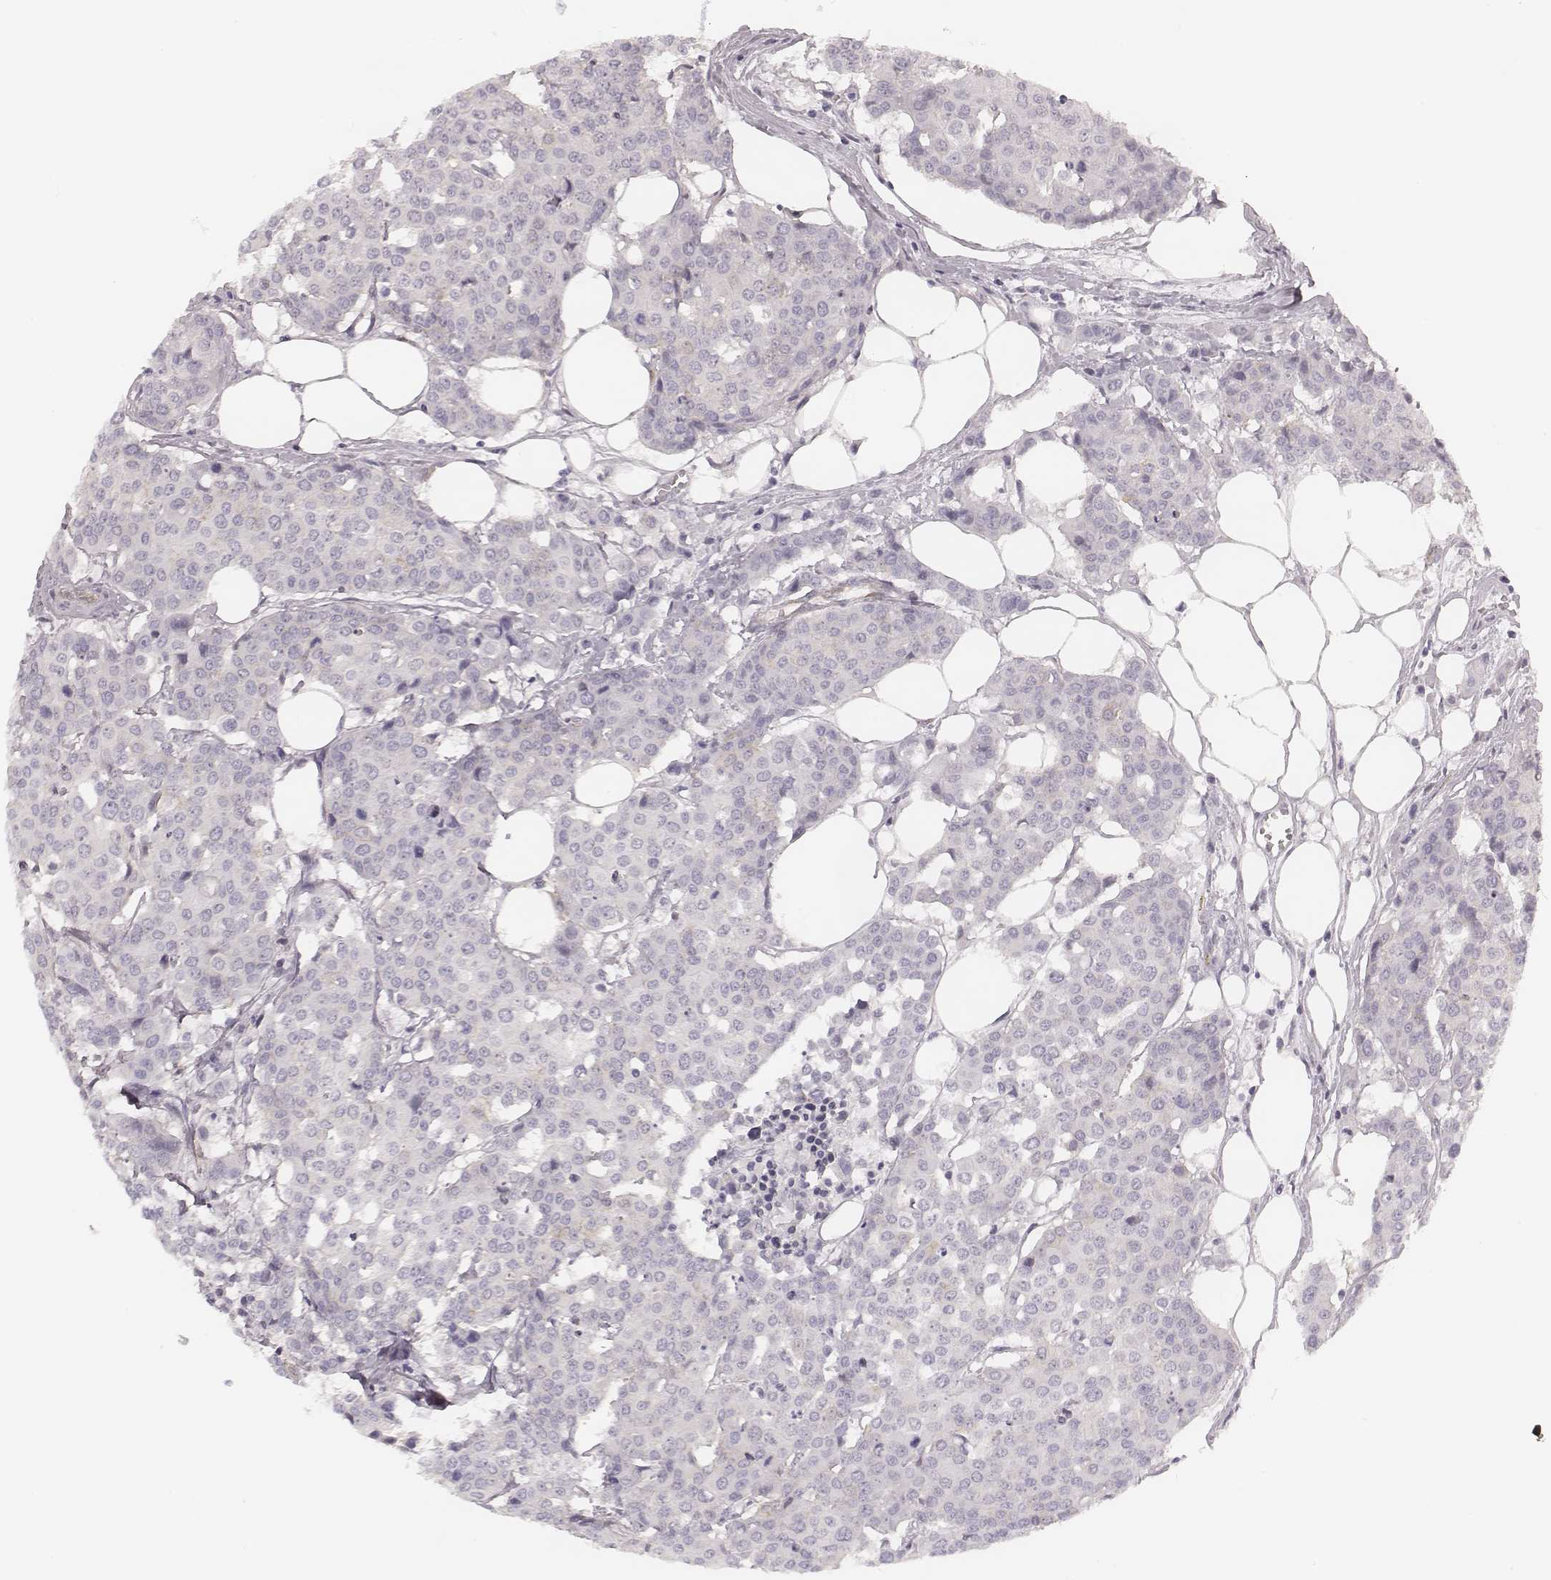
{"staining": {"intensity": "negative", "quantity": "none", "location": "none"}, "tissue": "carcinoid", "cell_type": "Tumor cells", "image_type": "cancer", "snomed": [{"axis": "morphology", "description": "Carcinoid, malignant, NOS"}, {"axis": "topography", "description": "Colon"}], "caption": "Immunohistochemistry image of neoplastic tissue: carcinoid (malignant) stained with DAB demonstrates no significant protein positivity in tumor cells. The staining is performed using DAB (3,3'-diaminobenzidine) brown chromogen with nuclei counter-stained in using hematoxylin.", "gene": "KCNJ12", "patient": {"sex": "male", "age": 81}}